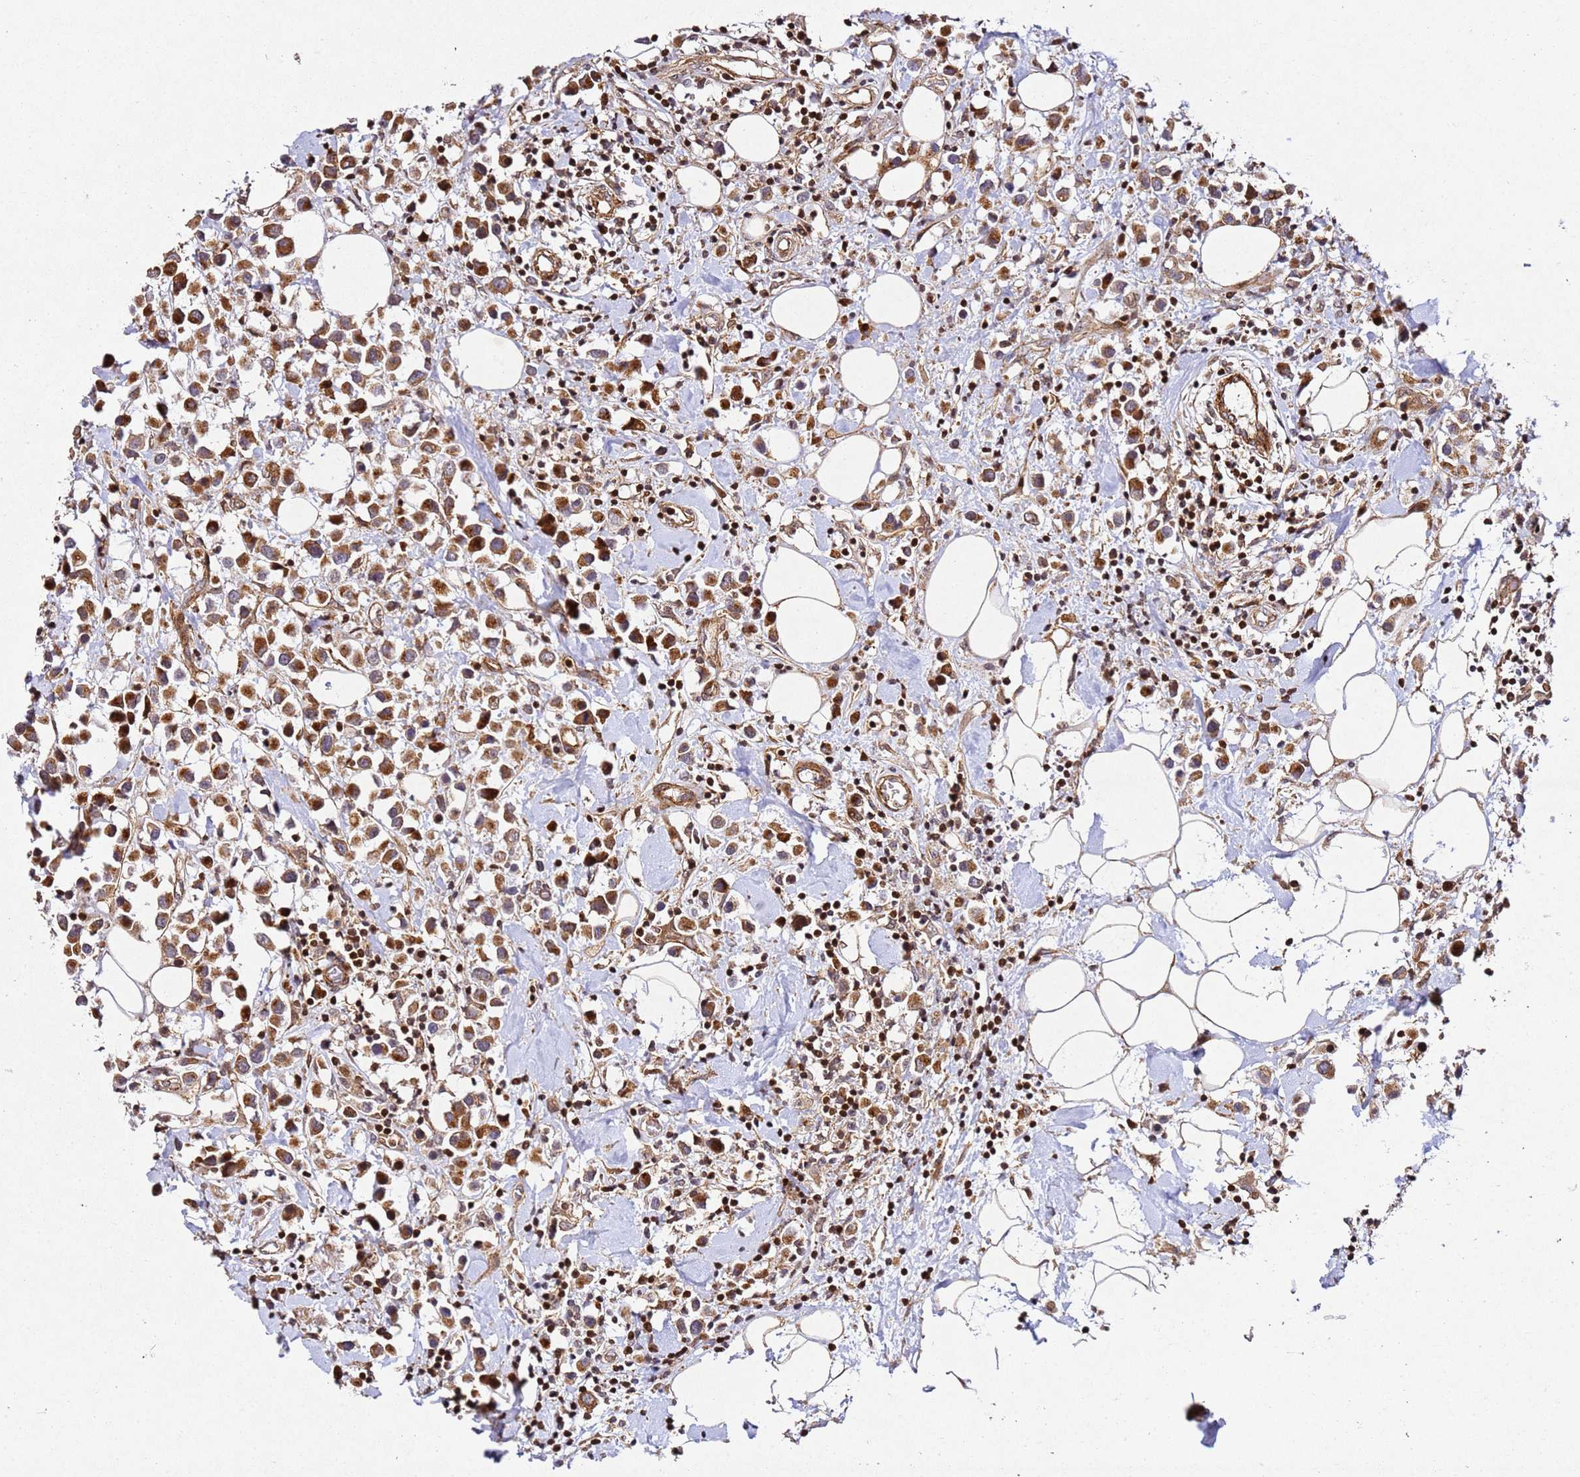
{"staining": {"intensity": "moderate", "quantity": ">75%", "location": "cytoplasmic/membranous"}, "tissue": "breast cancer", "cell_type": "Tumor cells", "image_type": "cancer", "snomed": [{"axis": "morphology", "description": "Duct carcinoma"}, {"axis": "topography", "description": "Breast"}], "caption": "Tumor cells display medium levels of moderate cytoplasmic/membranous expression in approximately >75% of cells in human breast cancer.", "gene": "ZNF296", "patient": {"sex": "female", "age": 61}}